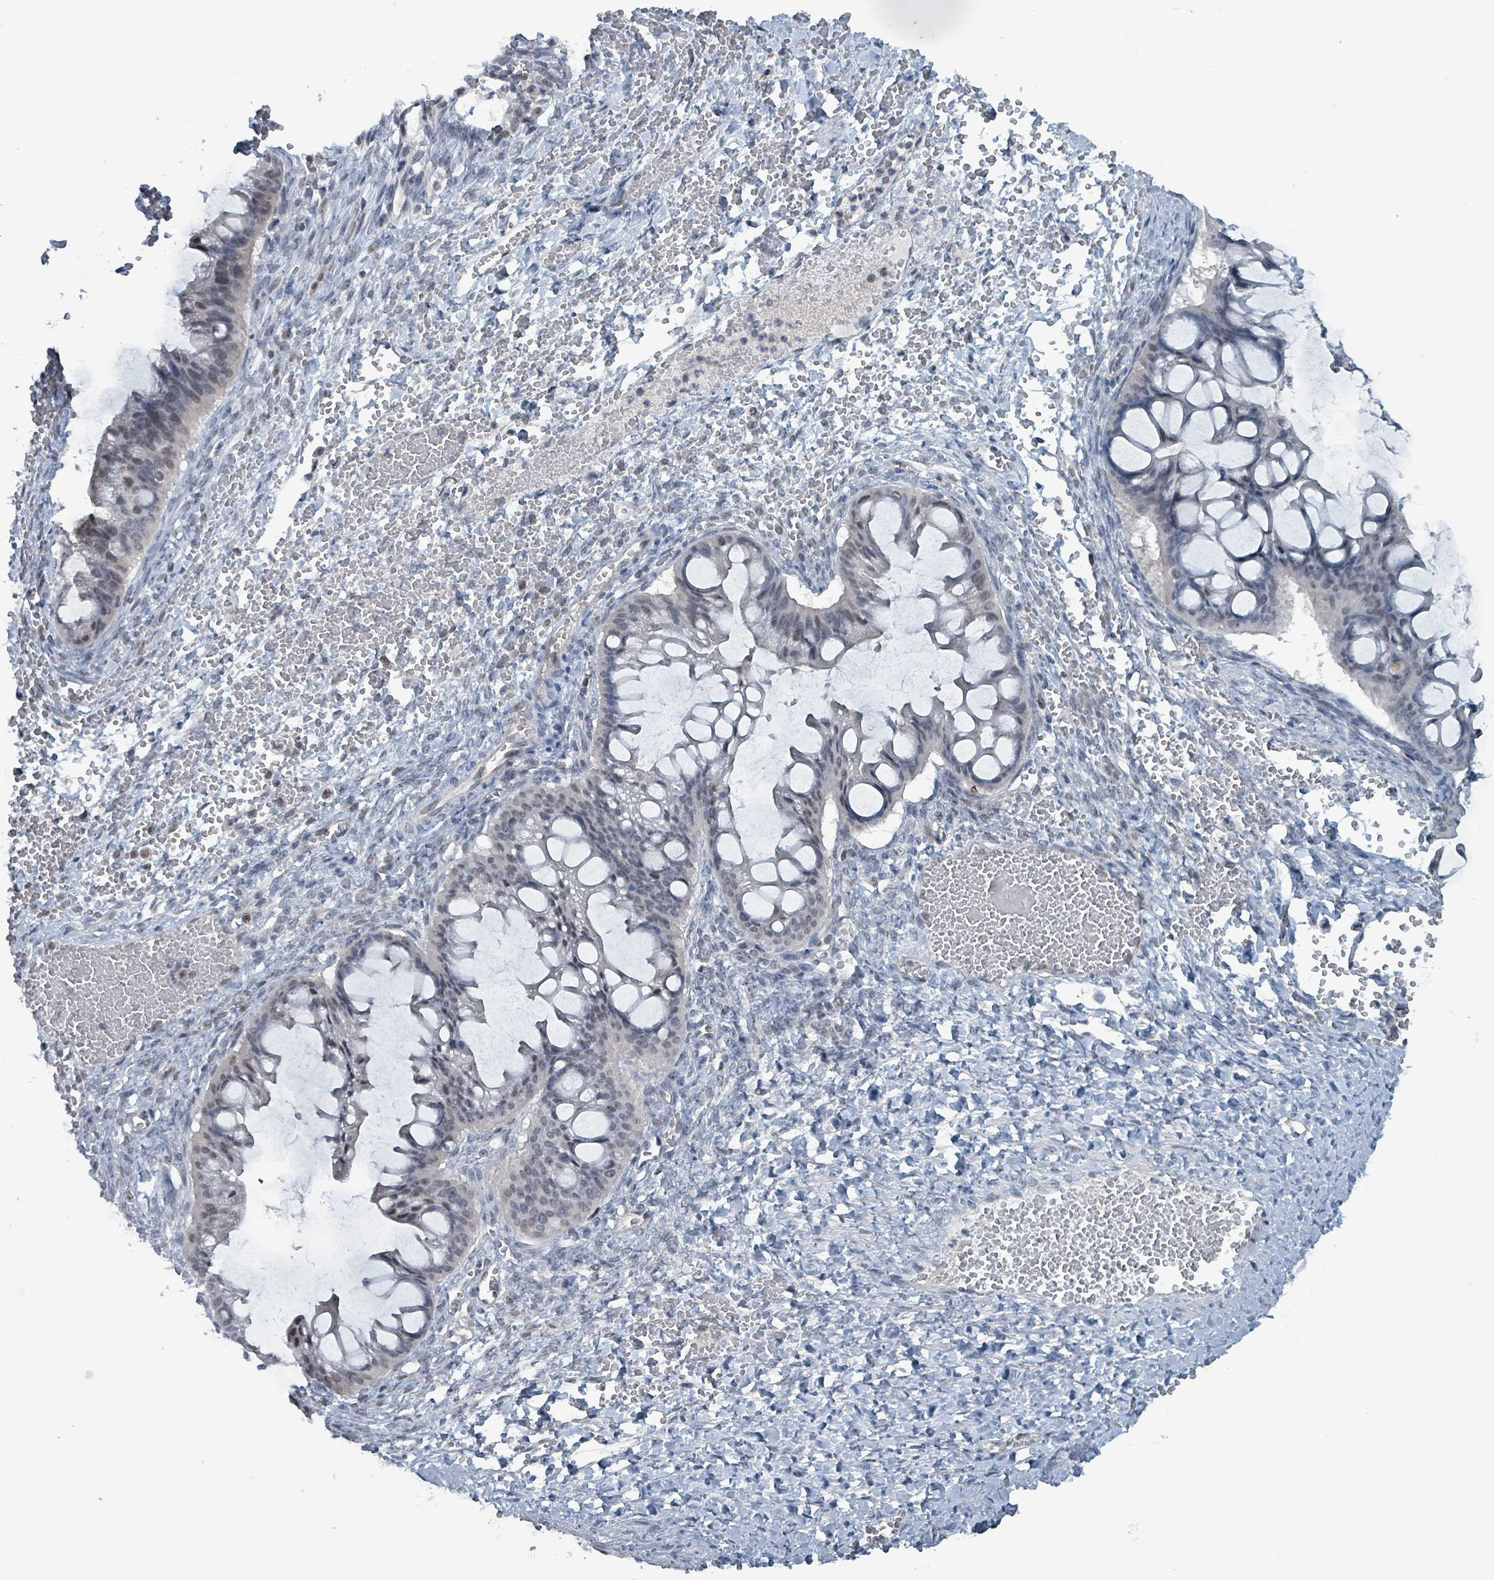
{"staining": {"intensity": "weak", "quantity": "<25%", "location": "nuclear"}, "tissue": "ovarian cancer", "cell_type": "Tumor cells", "image_type": "cancer", "snomed": [{"axis": "morphology", "description": "Cystadenocarcinoma, mucinous, NOS"}, {"axis": "topography", "description": "Ovary"}], "caption": "There is no significant staining in tumor cells of ovarian cancer. (Immunohistochemistry (ihc), brightfield microscopy, high magnification).", "gene": "BIVM", "patient": {"sex": "female", "age": 73}}